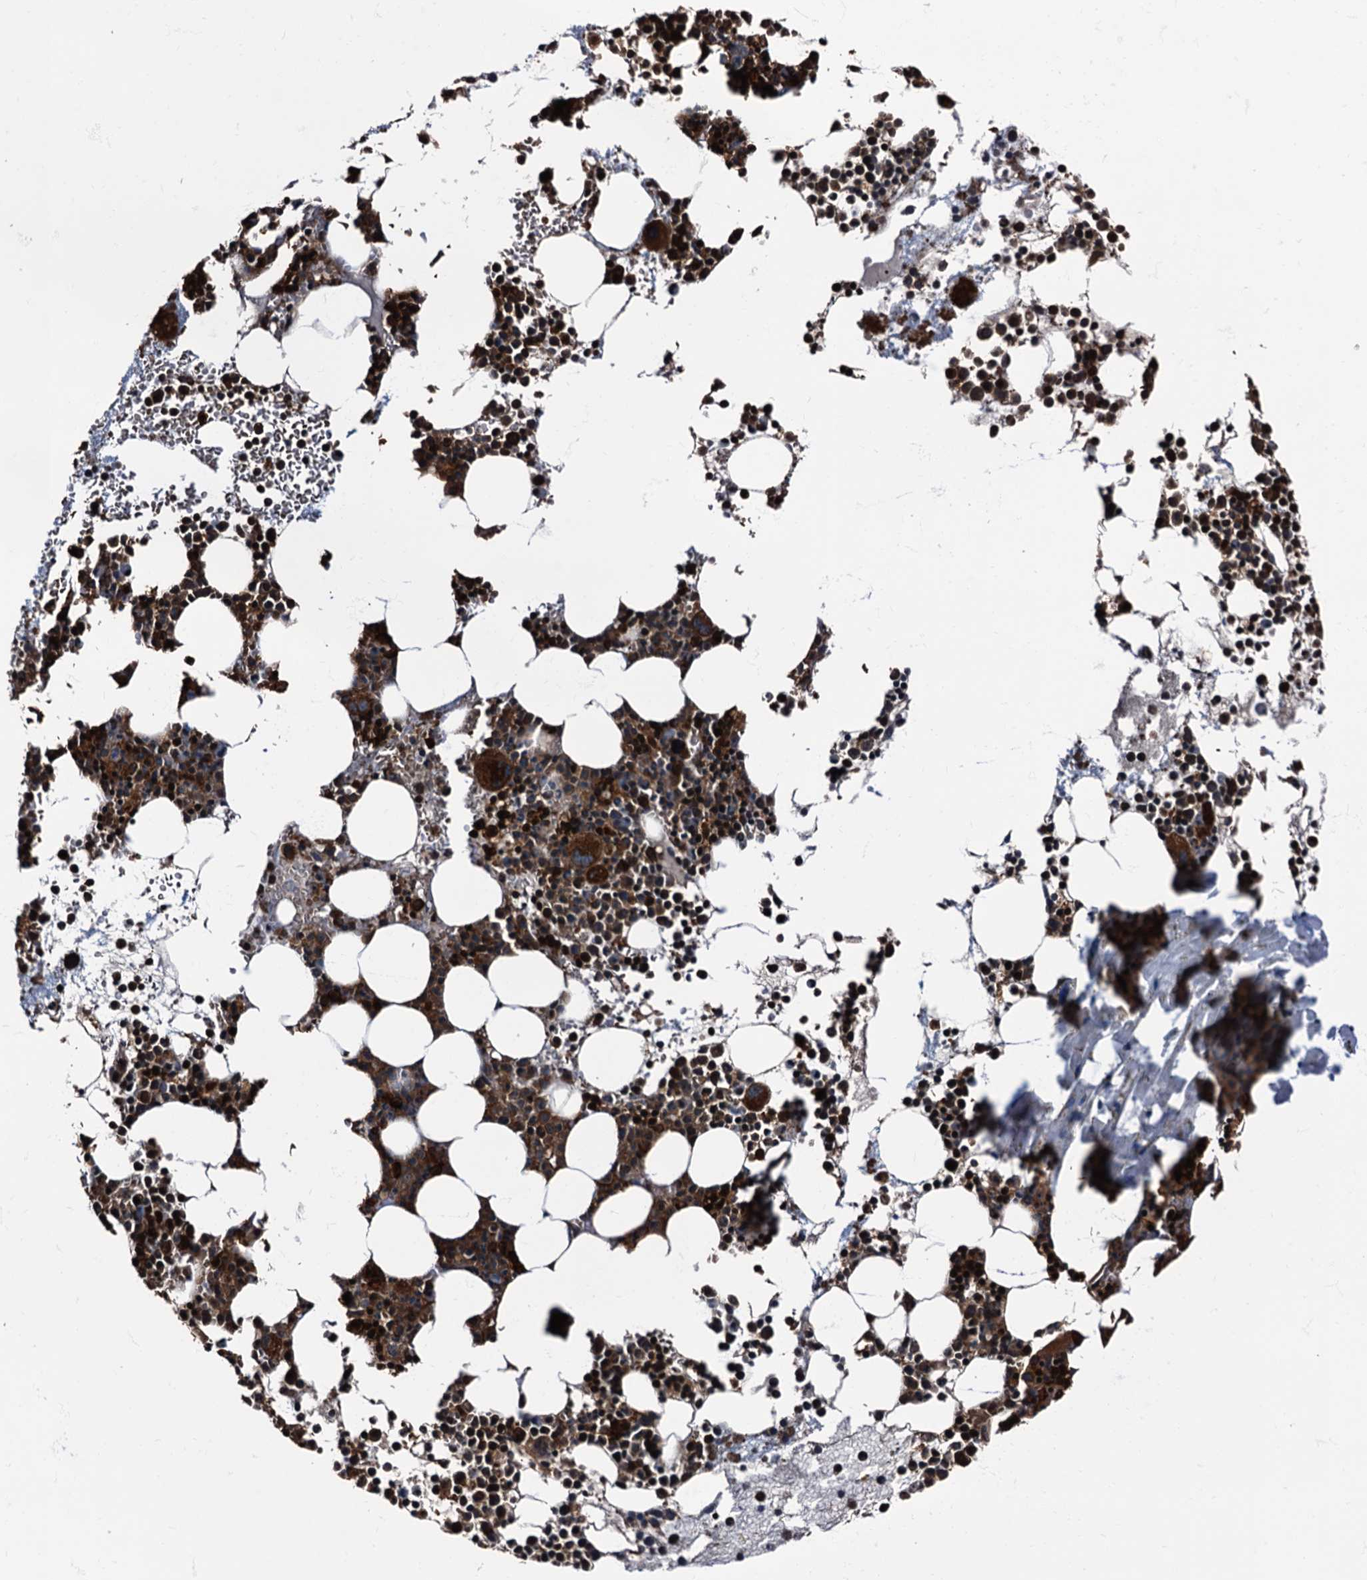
{"staining": {"intensity": "strong", "quantity": ">75%", "location": "cytoplasmic/membranous"}, "tissue": "bone marrow", "cell_type": "Hematopoietic cells", "image_type": "normal", "snomed": [{"axis": "morphology", "description": "Normal tissue, NOS"}, {"axis": "topography", "description": "Bone marrow"}], "caption": "Hematopoietic cells reveal high levels of strong cytoplasmic/membranous positivity in approximately >75% of cells in unremarkable bone marrow. (brown staining indicates protein expression, while blue staining denotes nuclei).", "gene": "ATP2C1", "patient": {"sex": "female", "age": 76}}